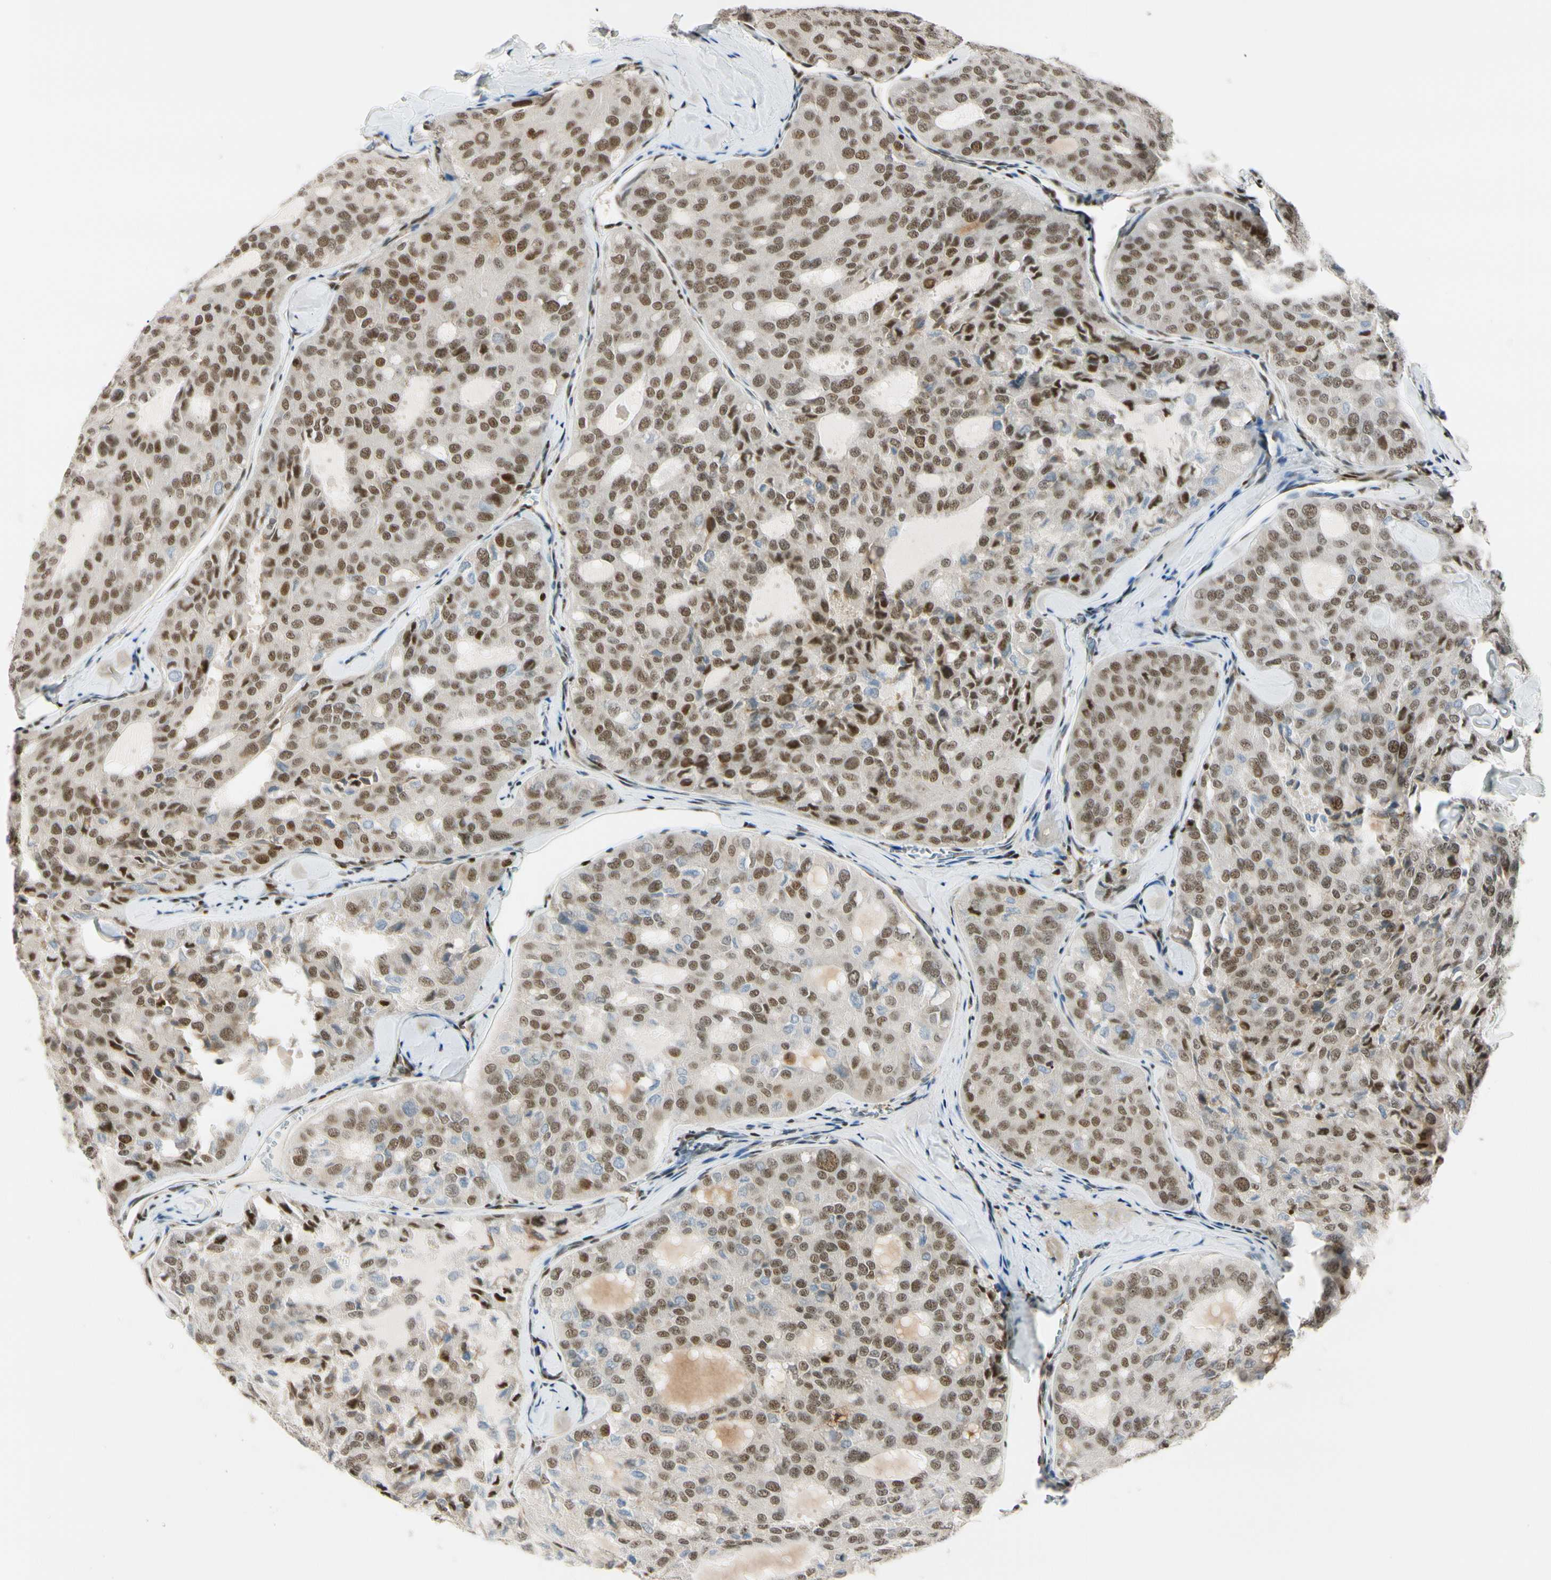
{"staining": {"intensity": "moderate", "quantity": ">75%", "location": "nuclear"}, "tissue": "thyroid cancer", "cell_type": "Tumor cells", "image_type": "cancer", "snomed": [{"axis": "morphology", "description": "Follicular adenoma carcinoma, NOS"}, {"axis": "topography", "description": "Thyroid gland"}], "caption": "DAB (3,3'-diaminobenzidine) immunohistochemical staining of thyroid cancer exhibits moderate nuclear protein staining in approximately >75% of tumor cells. The staining is performed using DAB (3,3'-diaminobenzidine) brown chromogen to label protein expression. The nuclei are counter-stained blue using hematoxylin.", "gene": "DAXX", "patient": {"sex": "male", "age": 75}}